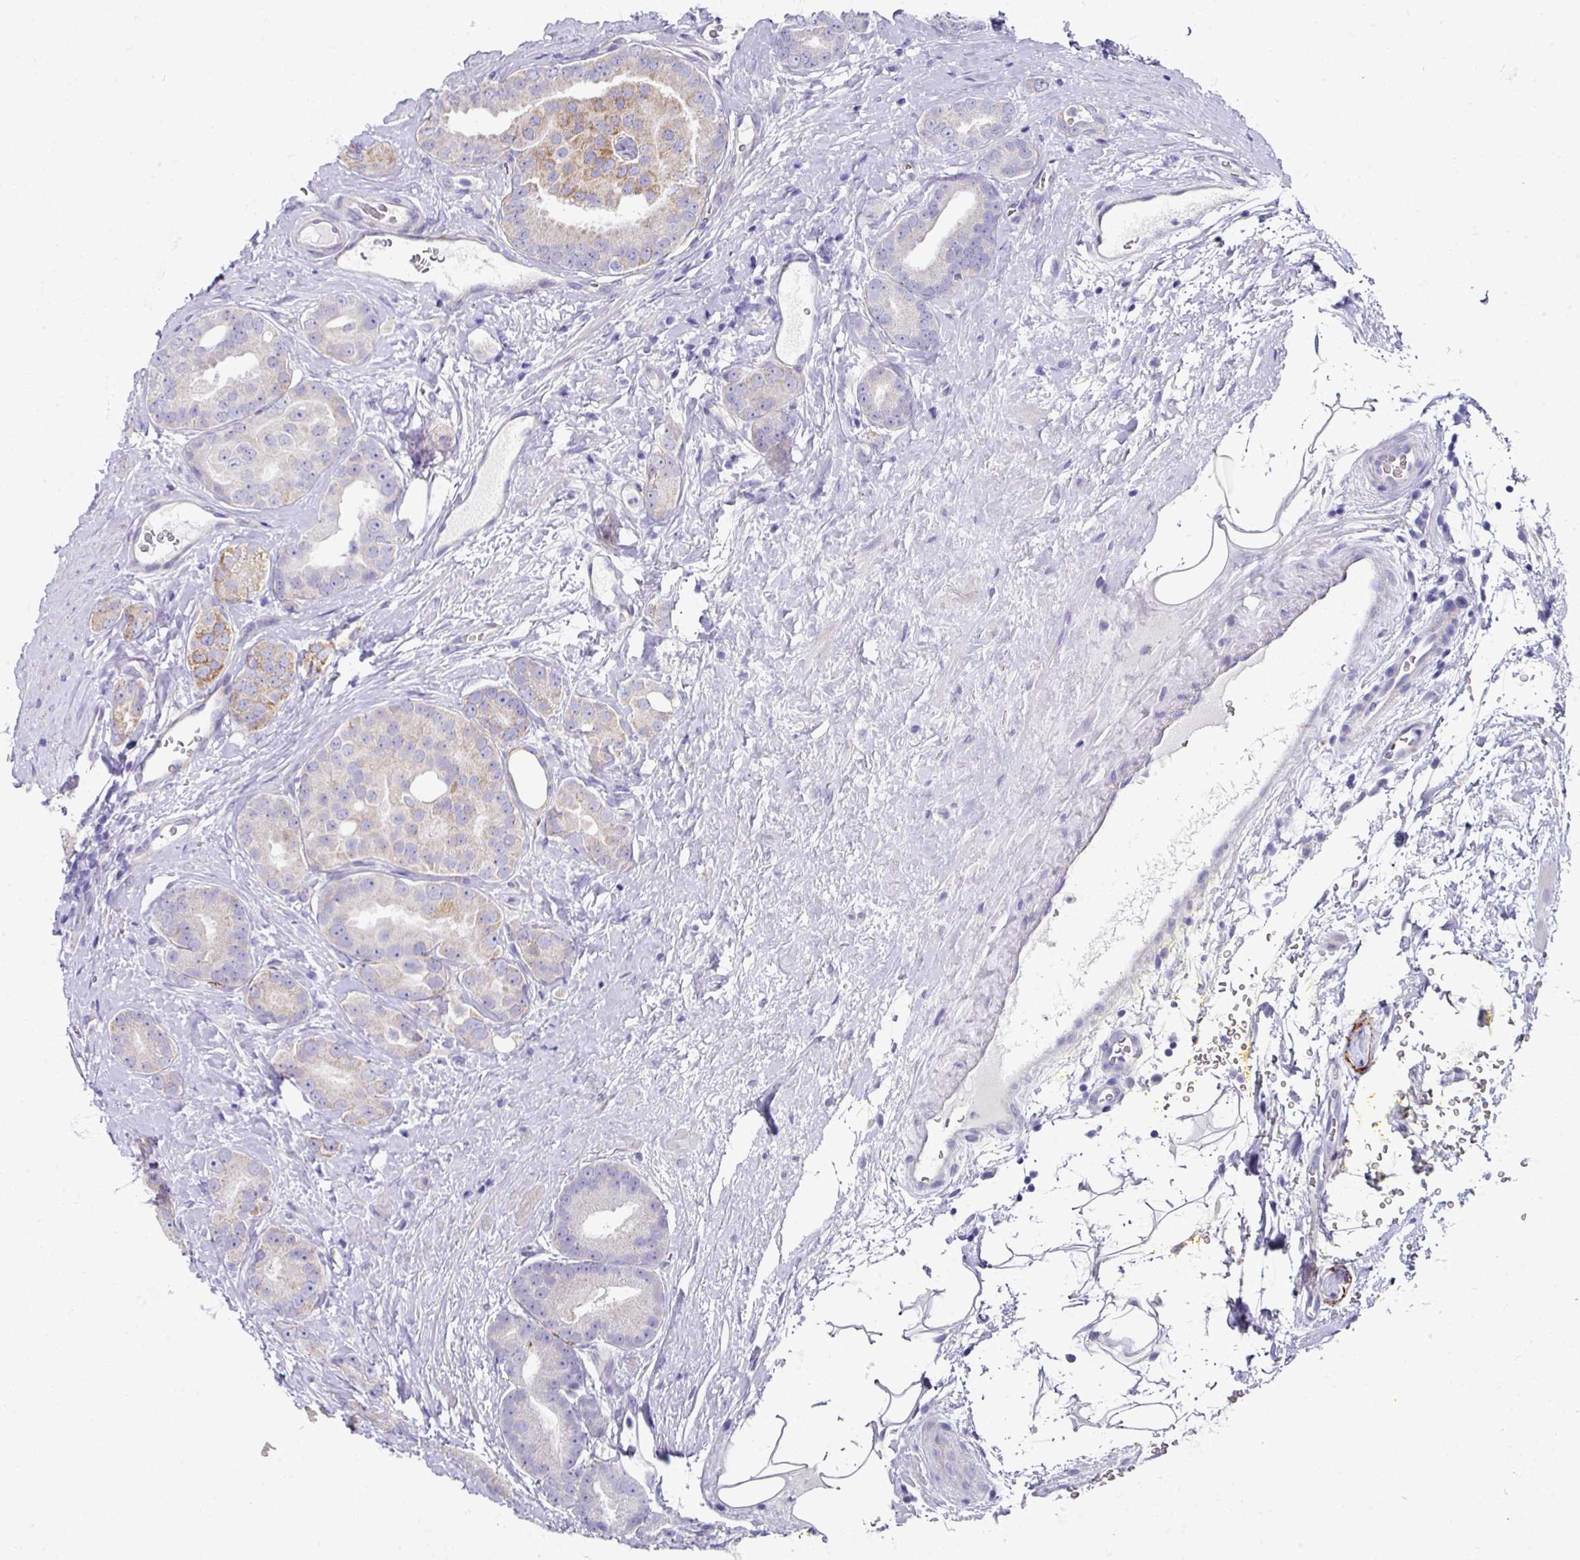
{"staining": {"intensity": "moderate", "quantity": "<25%", "location": "cytoplasmic/membranous"}, "tissue": "prostate cancer", "cell_type": "Tumor cells", "image_type": "cancer", "snomed": [{"axis": "morphology", "description": "Adenocarcinoma, High grade"}, {"axis": "topography", "description": "Prostate"}], "caption": "The micrograph displays staining of prostate adenocarcinoma (high-grade), revealing moderate cytoplasmic/membranous protein staining (brown color) within tumor cells.", "gene": "CLDN1", "patient": {"sex": "male", "age": 63}}